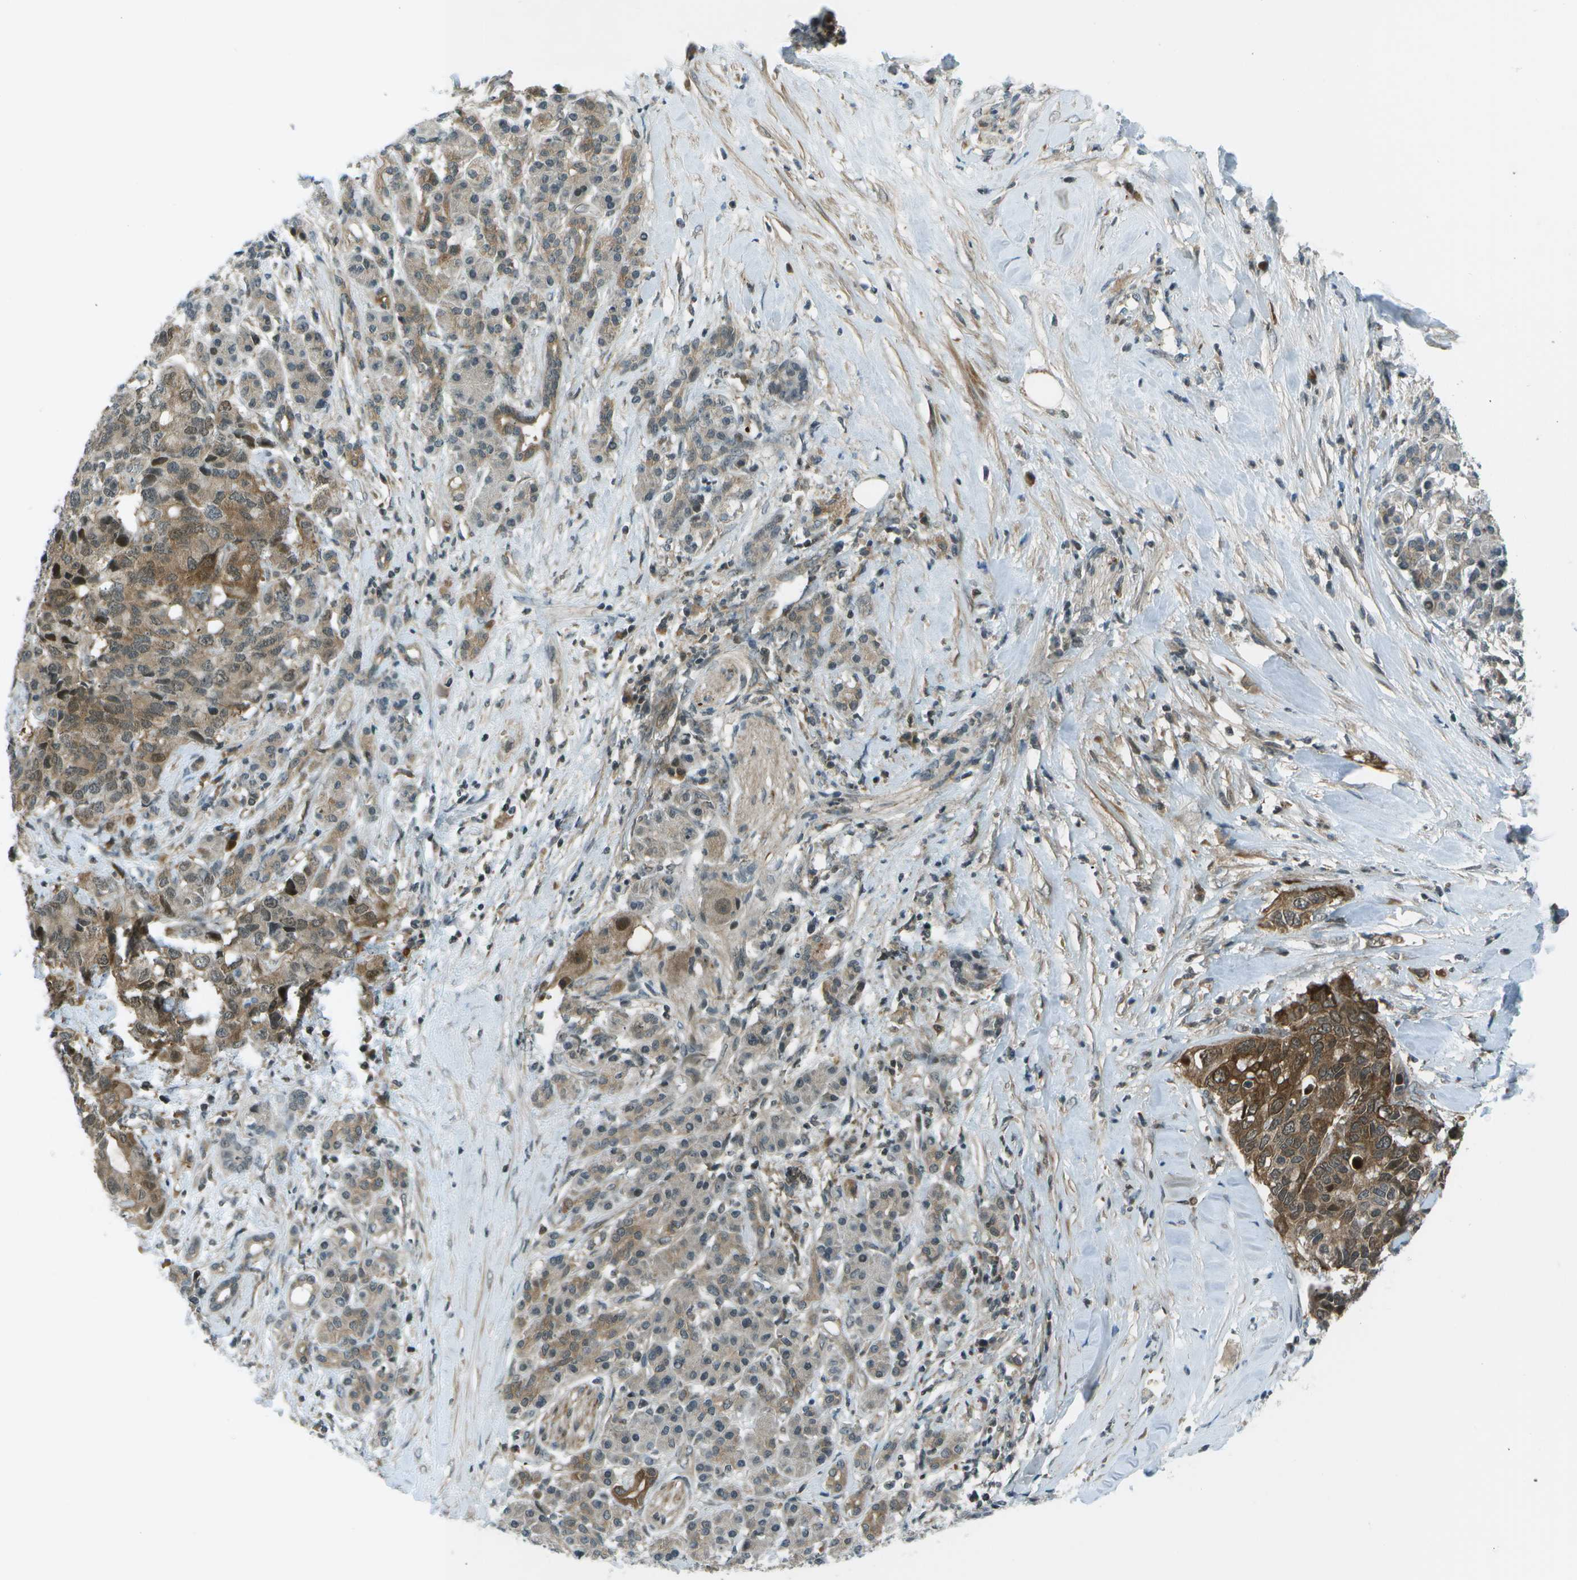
{"staining": {"intensity": "strong", "quantity": ">75%", "location": "cytoplasmic/membranous"}, "tissue": "pancreatic cancer", "cell_type": "Tumor cells", "image_type": "cancer", "snomed": [{"axis": "morphology", "description": "Adenocarcinoma, NOS"}, {"axis": "topography", "description": "Pancreas"}], "caption": "Protein staining displays strong cytoplasmic/membranous expression in approximately >75% of tumor cells in pancreatic cancer (adenocarcinoma). Using DAB (brown) and hematoxylin (blue) stains, captured at high magnification using brightfield microscopy.", "gene": "TMEM19", "patient": {"sex": "female", "age": 56}}